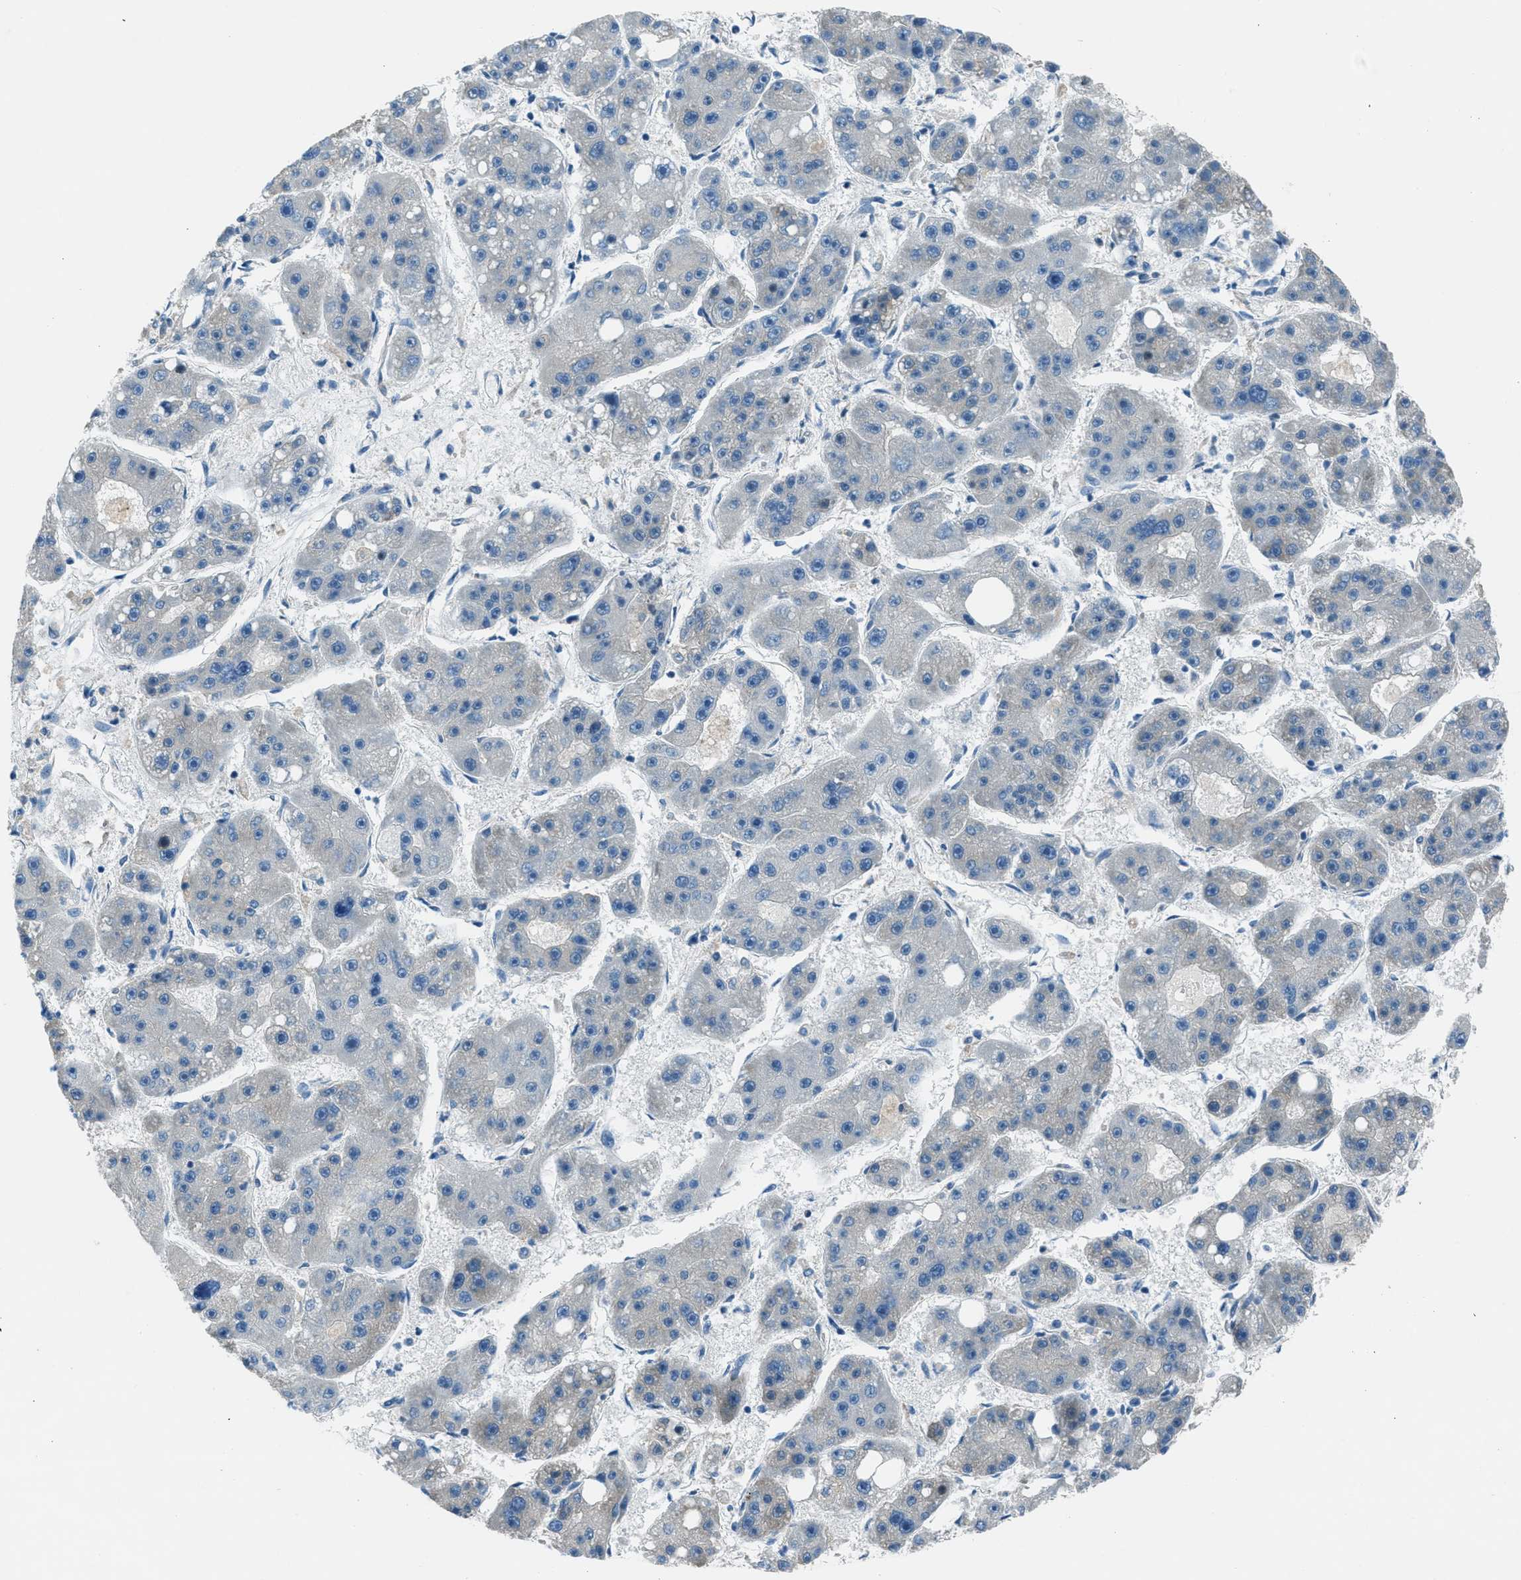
{"staining": {"intensity": "negative", "quantity": "none", "location": "none"}, "tissue": "liver cancer", "cell_type": "Tumor cells", "image_type": "cancer", "snomed": [{"axis": "morphology", "description": "Carcinoma, Hepatocellular, NOS"}, {"axis": "topography", "description": "Liver"}], "caption": "Immunohistochemical staining of liver hepatocellular carcinoma exhibits no significant staining in tumor cells.", "gene": "ARFGAP2", "patient": {"sex": "female", "age": 61}}